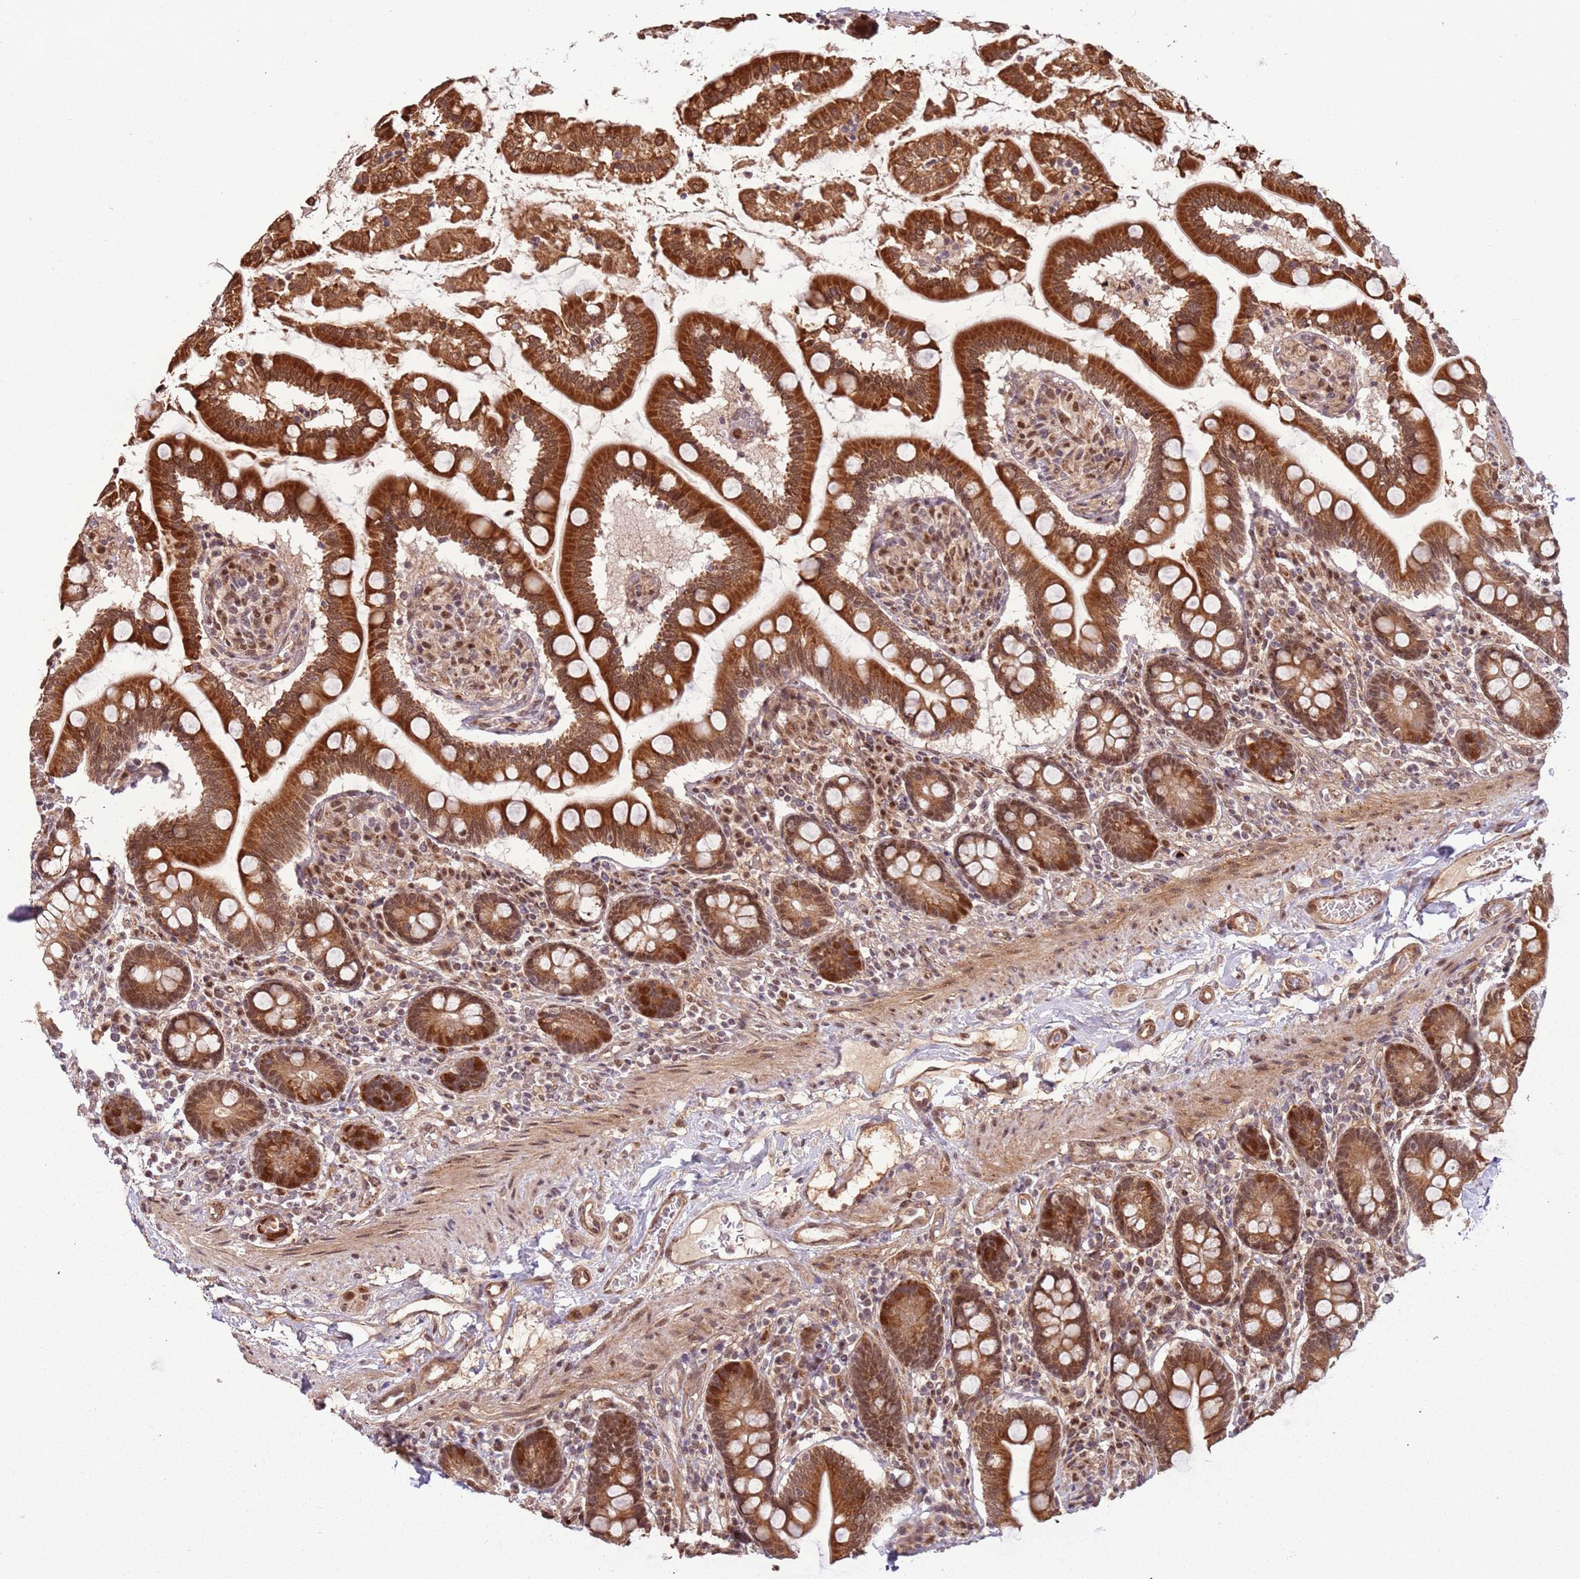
{"staining": {"intensity": "strong", "quantity": ">75%", "location": "cytoplasmic/membranous,nuclear"}, "tissue": "small intestine", "cell_type": "Glandular cells", "image_type": "normal", "snomed": [{"axis": "morphology", "description": "Normal tissue, NOS"}, {"axis": "topography", "description": "Small intestine"}], "caption": "DAB immunohistochemical staining of unremarkable small intestine shows strong cytoplasmic/membranous,nuclear protein positivity in approximately >75% of glandular cells. Nuclei are stained in blue.", "gene": "POLR3H", "patient": {"sex": "female", "age": 64}}